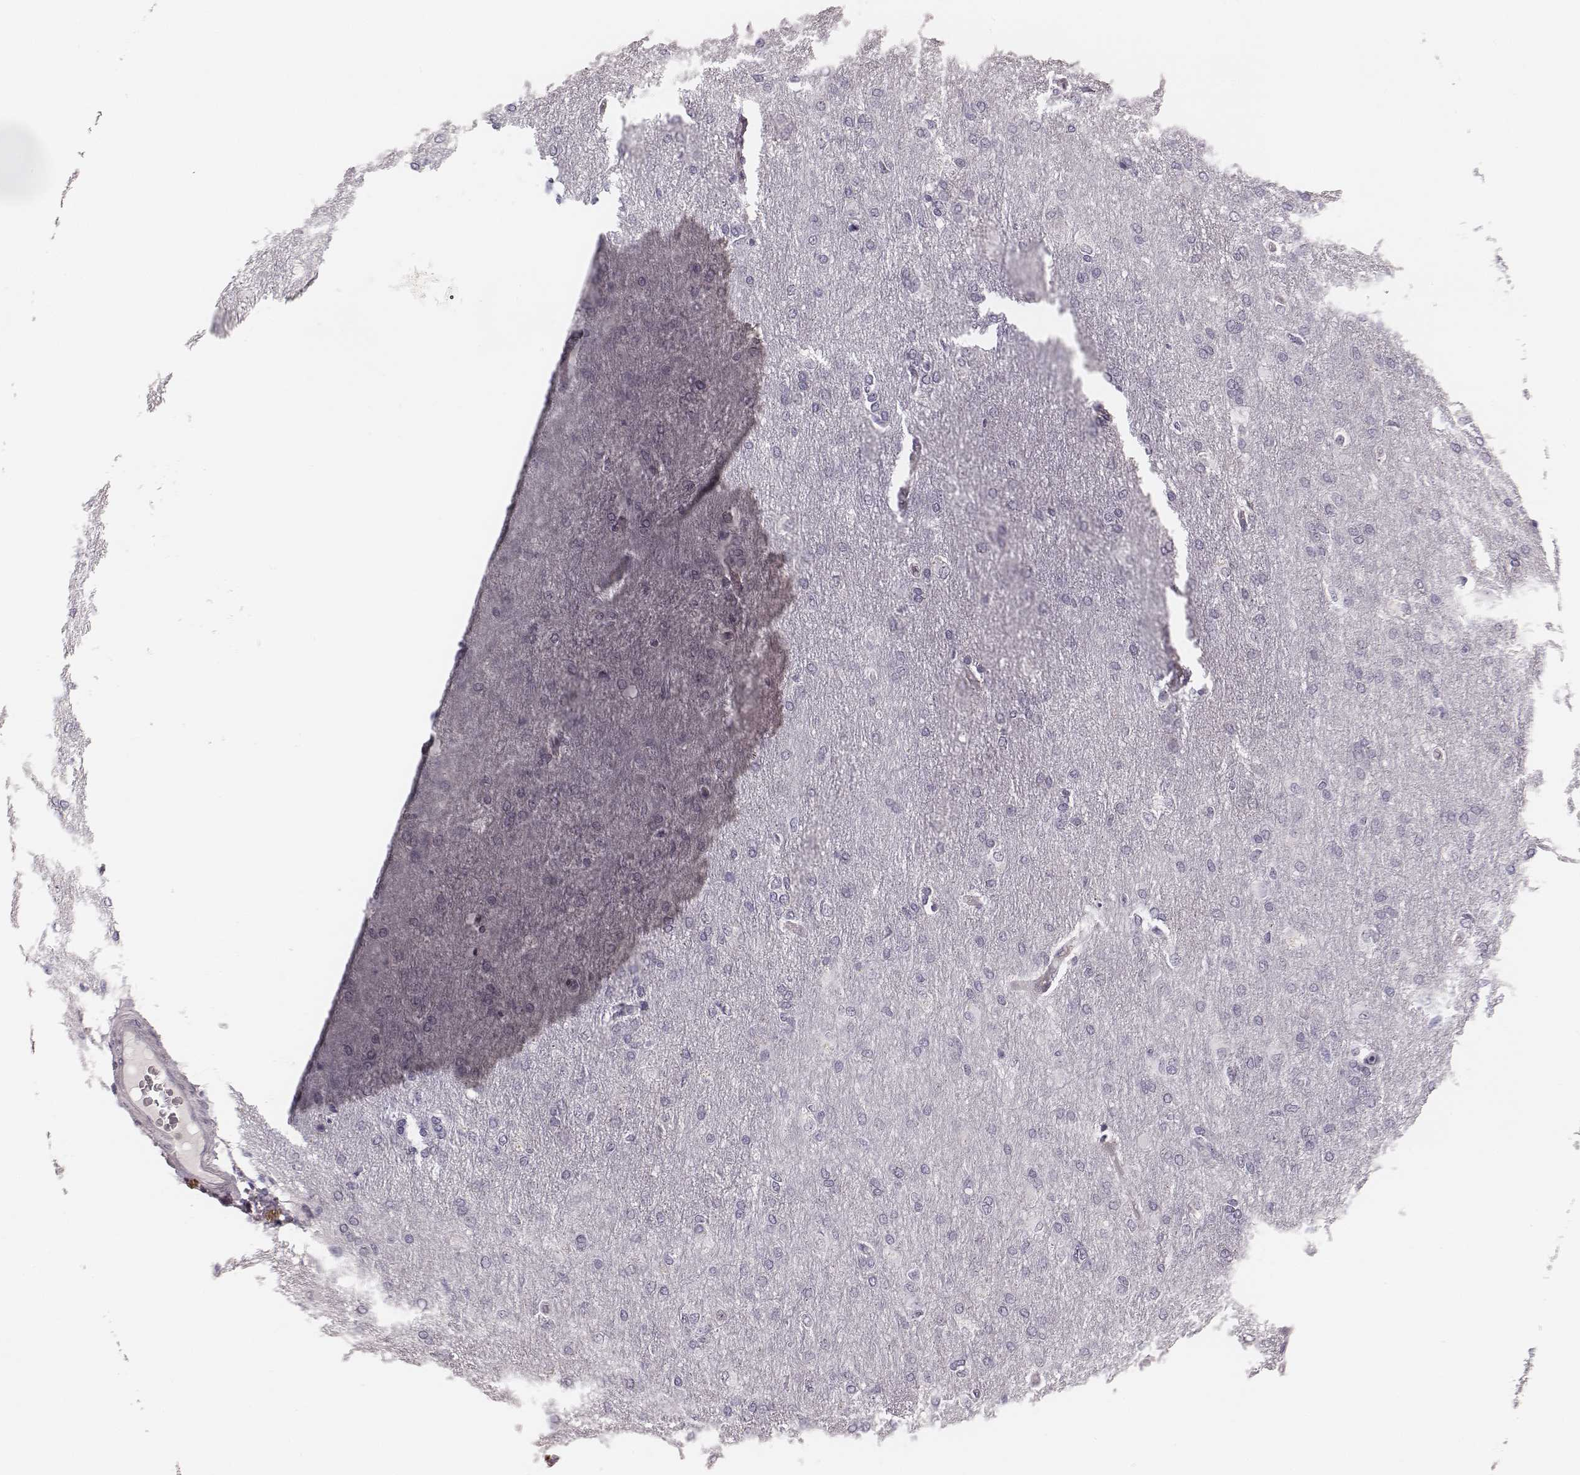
{"staining": {"intensity": "negative", "quantity": "none", "location": "none"}, "tissue": "glioma", "cell_type": "Tumor cells", "image_type": "cancer", "snomed": [{"axis": "morphology", "description": "Glioma, malignant, High grade"}, {"axis": "topography", "description": "Brain"}], "caption": "Immunohistochemical staining of human glioma reveals no significant positivity in tumor cells. (DAB (3,3'-diaminobenzidine) immunohistochemistry, high magnification).", "gene": "S100Z", "patient": {"sex": "male", "age": 68}}